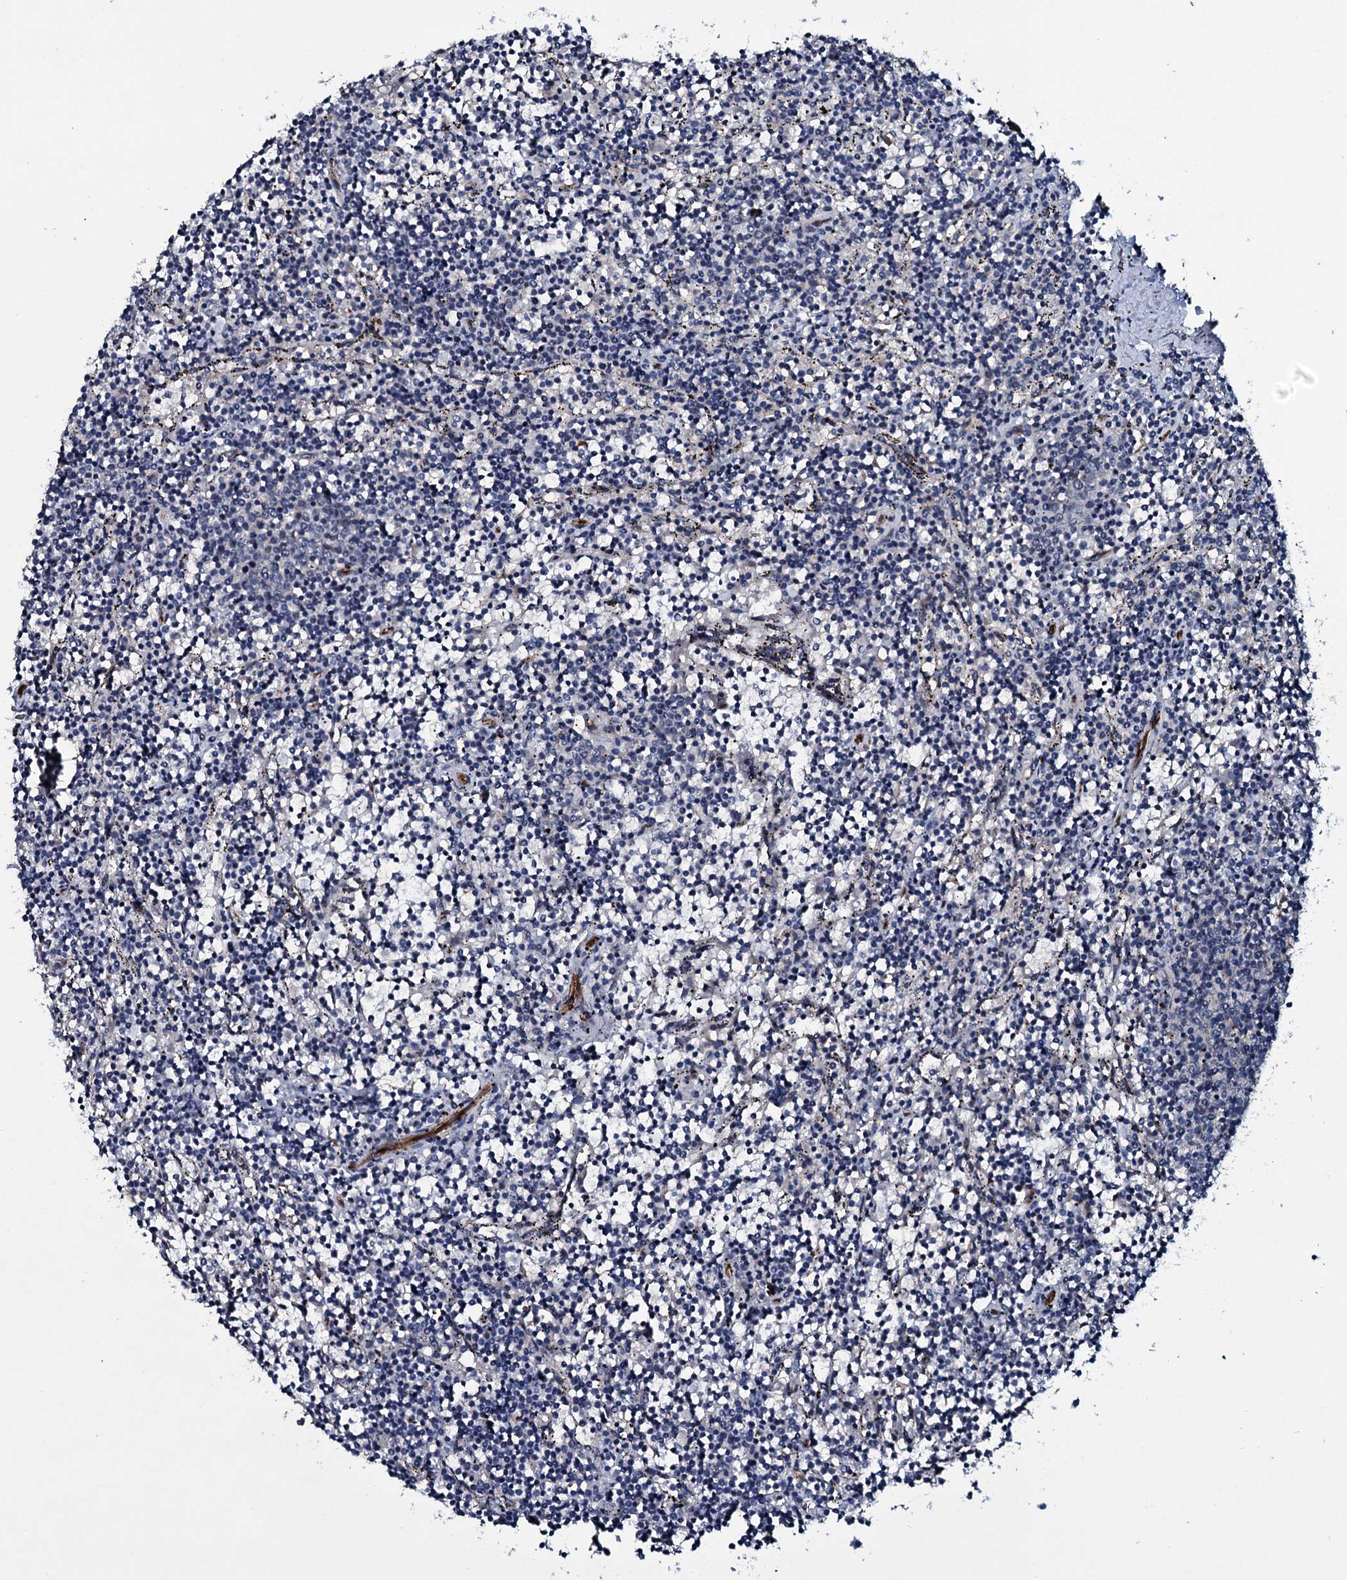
{"staining": {"intensity": "negative", "quantity": "none", "location": "none"}, "tissue": "lymphoma", "cell_type": "Tumor cells", "image_type": "cancer", "snomed": [{"axis": "morphology", "description": "Malignant lymphoma, non-Hodgkin's type, Low grade"}, {"axis": "topography", "description": "Spleen"}], "caption": "High power microscopy photomicrograph of an IHC image of lymphoma, revealing no significant staining in tumor cells.", "gene": "CLEC14A", "patient": {"sex": "female", "age": 50}}